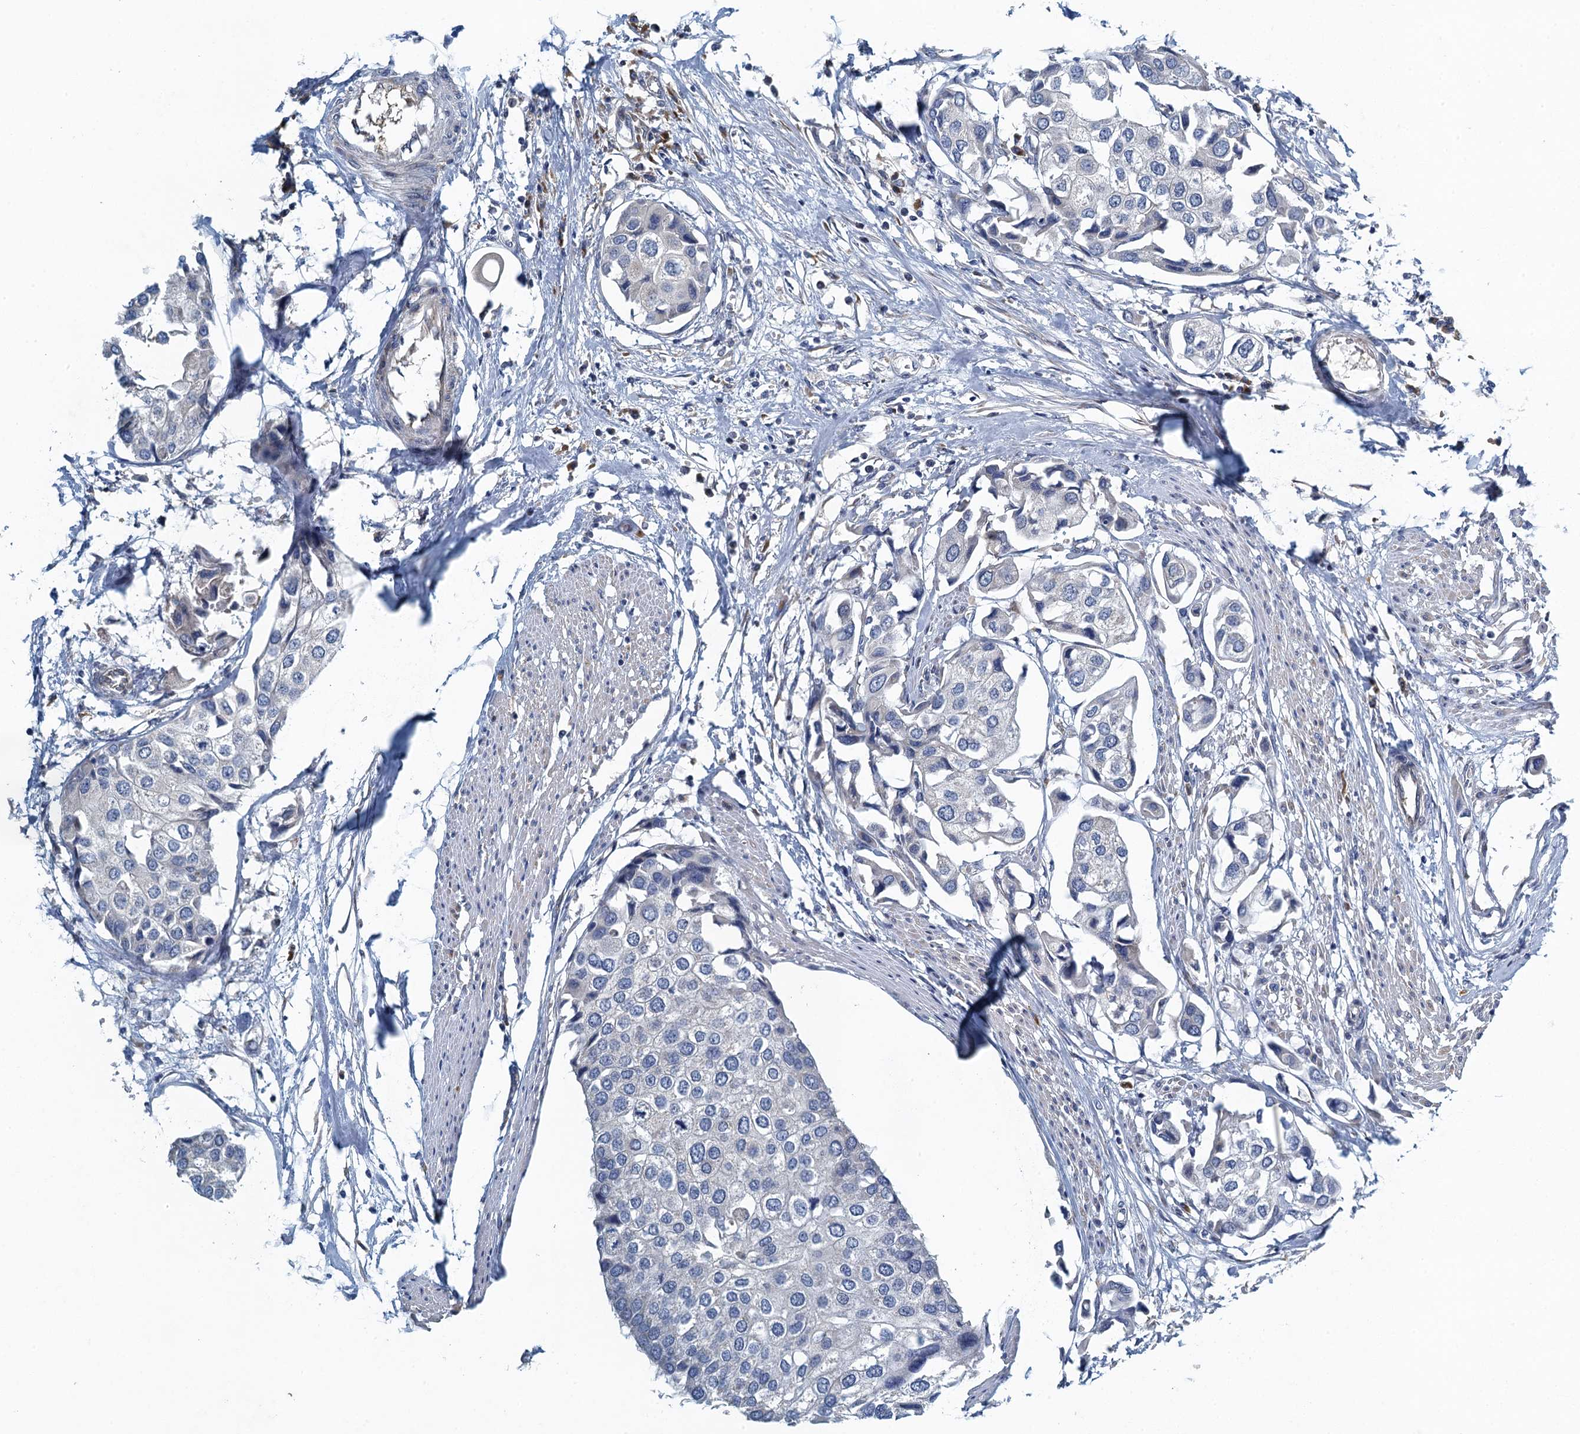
{"staining": {"intensity": "negative", "quantity": "none", "location": "none"}, "tissue": "urothelial cancer", "cell_type": "Tumor cells", "image_type": "cancer", "snomed": [{"axis": "morphology", "description": "Urothelial carcinoma, High grade"}, {"axis": "topography", "description": "Urinary bladder"}], "caption": "Tumor cells are negative for brown protein staining in urothelial carcinoma (high-grade).", "gene": "ALG2", "patient": {"sex": "male", "age": 64}}